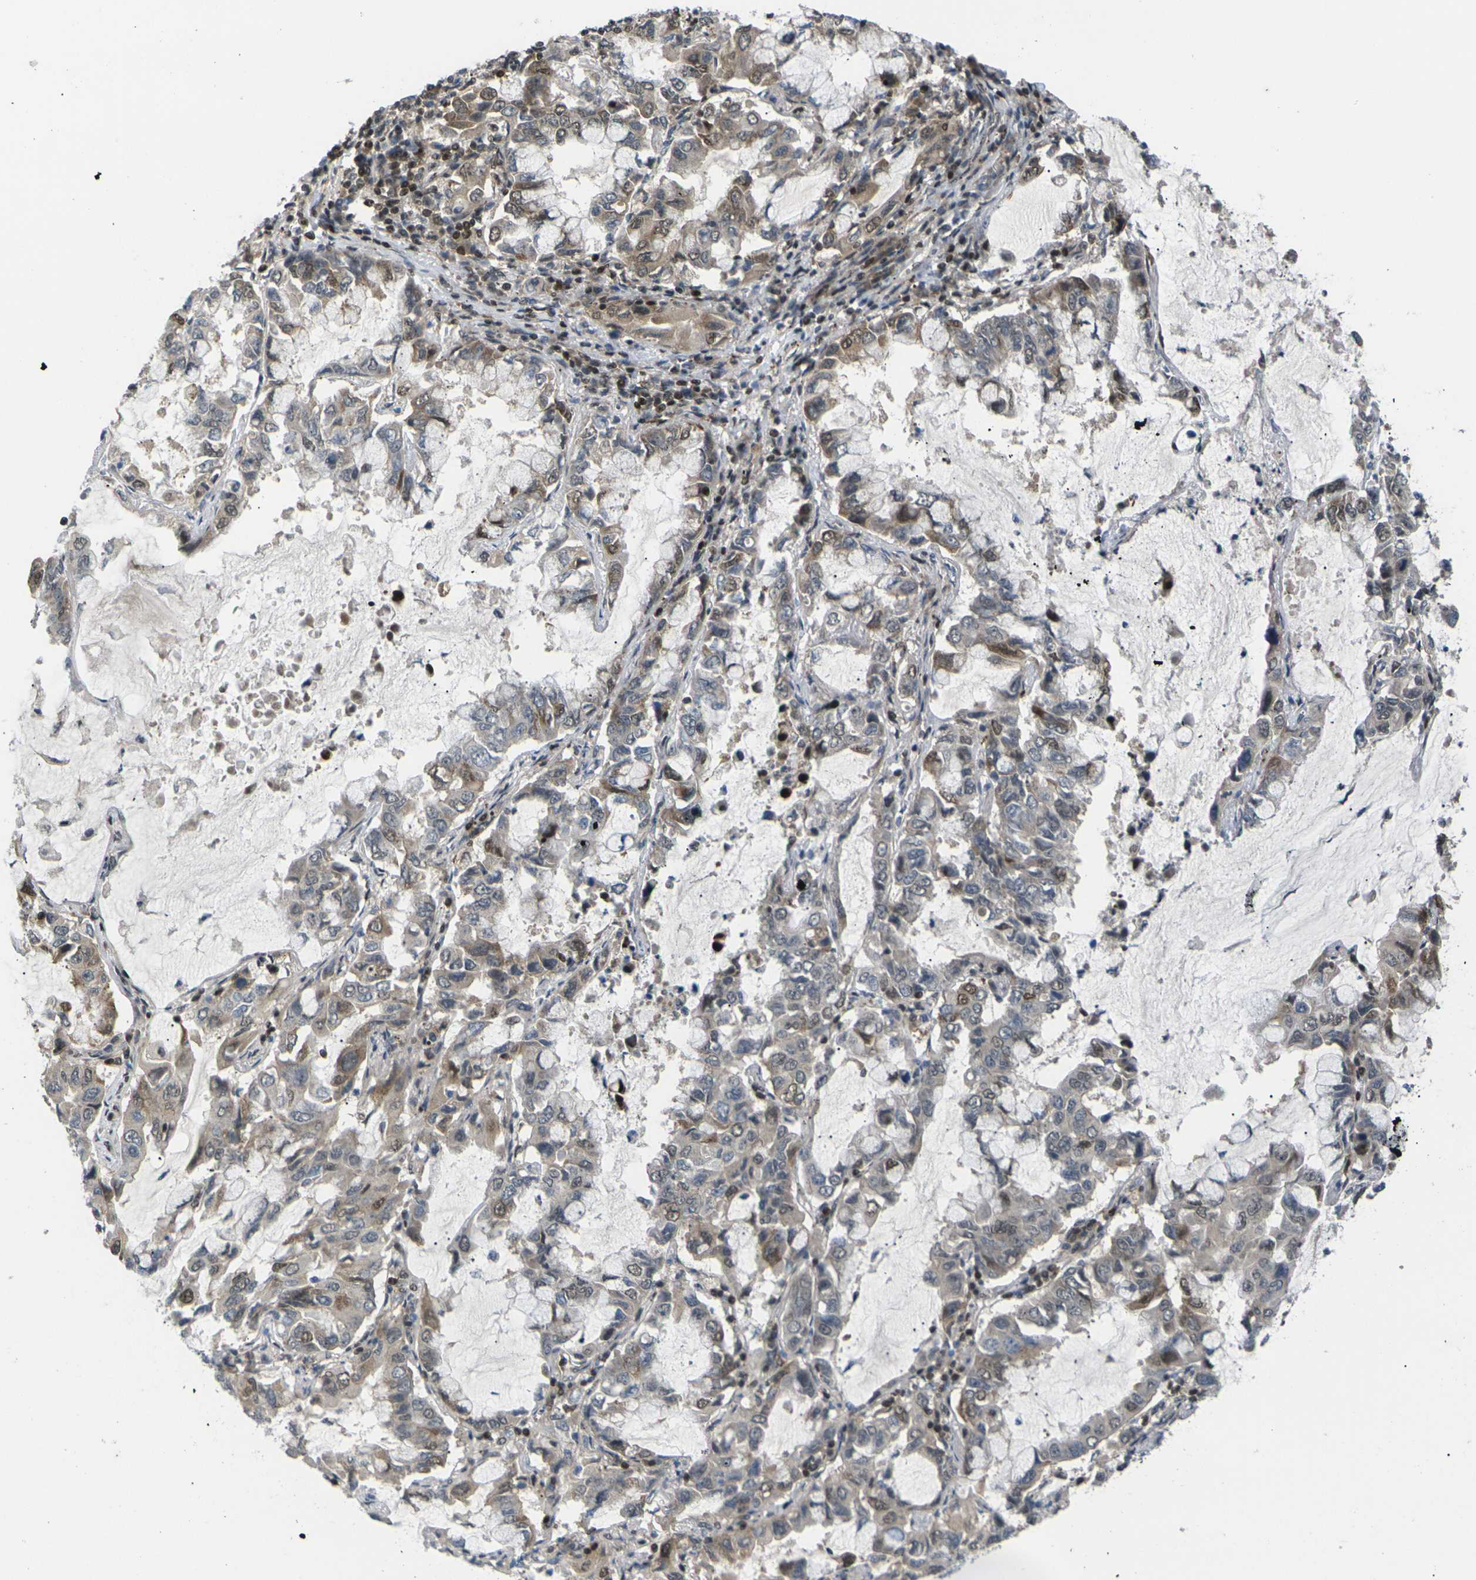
{"staining": {"intensity": "moderate", "quantity": "25%-75%", "location": "cytoplasmic/membranous,nuclear"}, "tissue": "lung cancer", "cell_type": "Tumor cells", "image_type": "cancer", "snomed": [{"axis": "morphology", "description": "Adenocarcinoma, NOS"}, {"axis": "topography", "description": "Lung"}], "caption": "This is an image of immunohistochemistry staining of adenocarcinoma (lung), which shows moderate staining in the cytoplasmic/membranous and nuclear of tumor cells.", "gene": "RPS6KA3", "patient": {"sex": "male", "age": 64}}